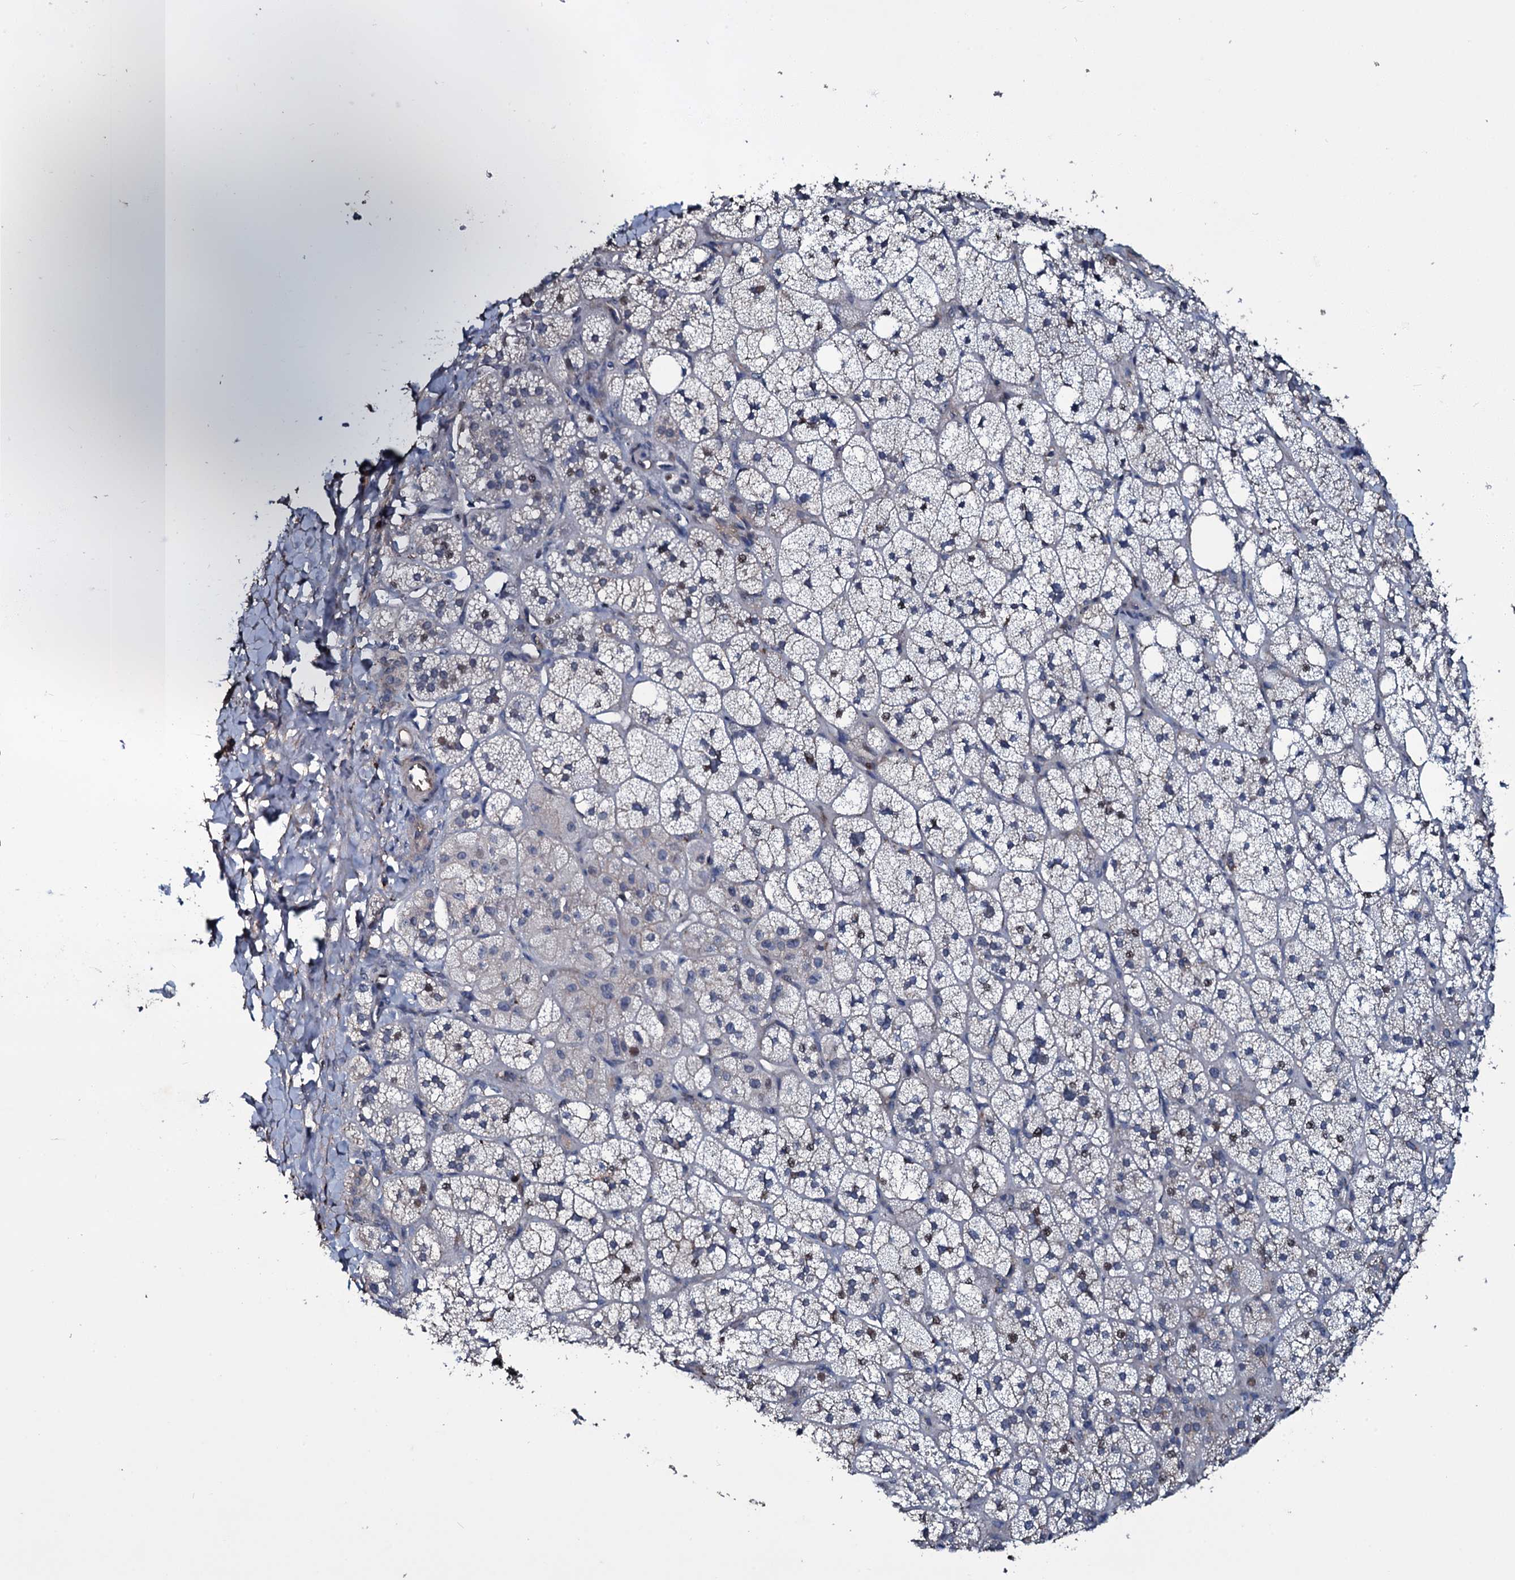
{"staining": {"intensity": "negative", "quantity": "none", "location": "none"}, "tissue": "adrenal gland", "cell_type": "Glandular cells", "image_type": "normal", "snomed": [{"axis": "morphology", "description": "Normal tissue, NOS"}, {"axis": "topography", "description": "Adrenal gland"}], "caption": "This image is of unremarkable adrenal gland stained with immunohistochemistry (IHC) to label a protein in brown with the nuclei are counter-stained blue. There is no staining in glandular cells.", "gene": "LYG2", "patient": {"sex": "male", "age": 61}}